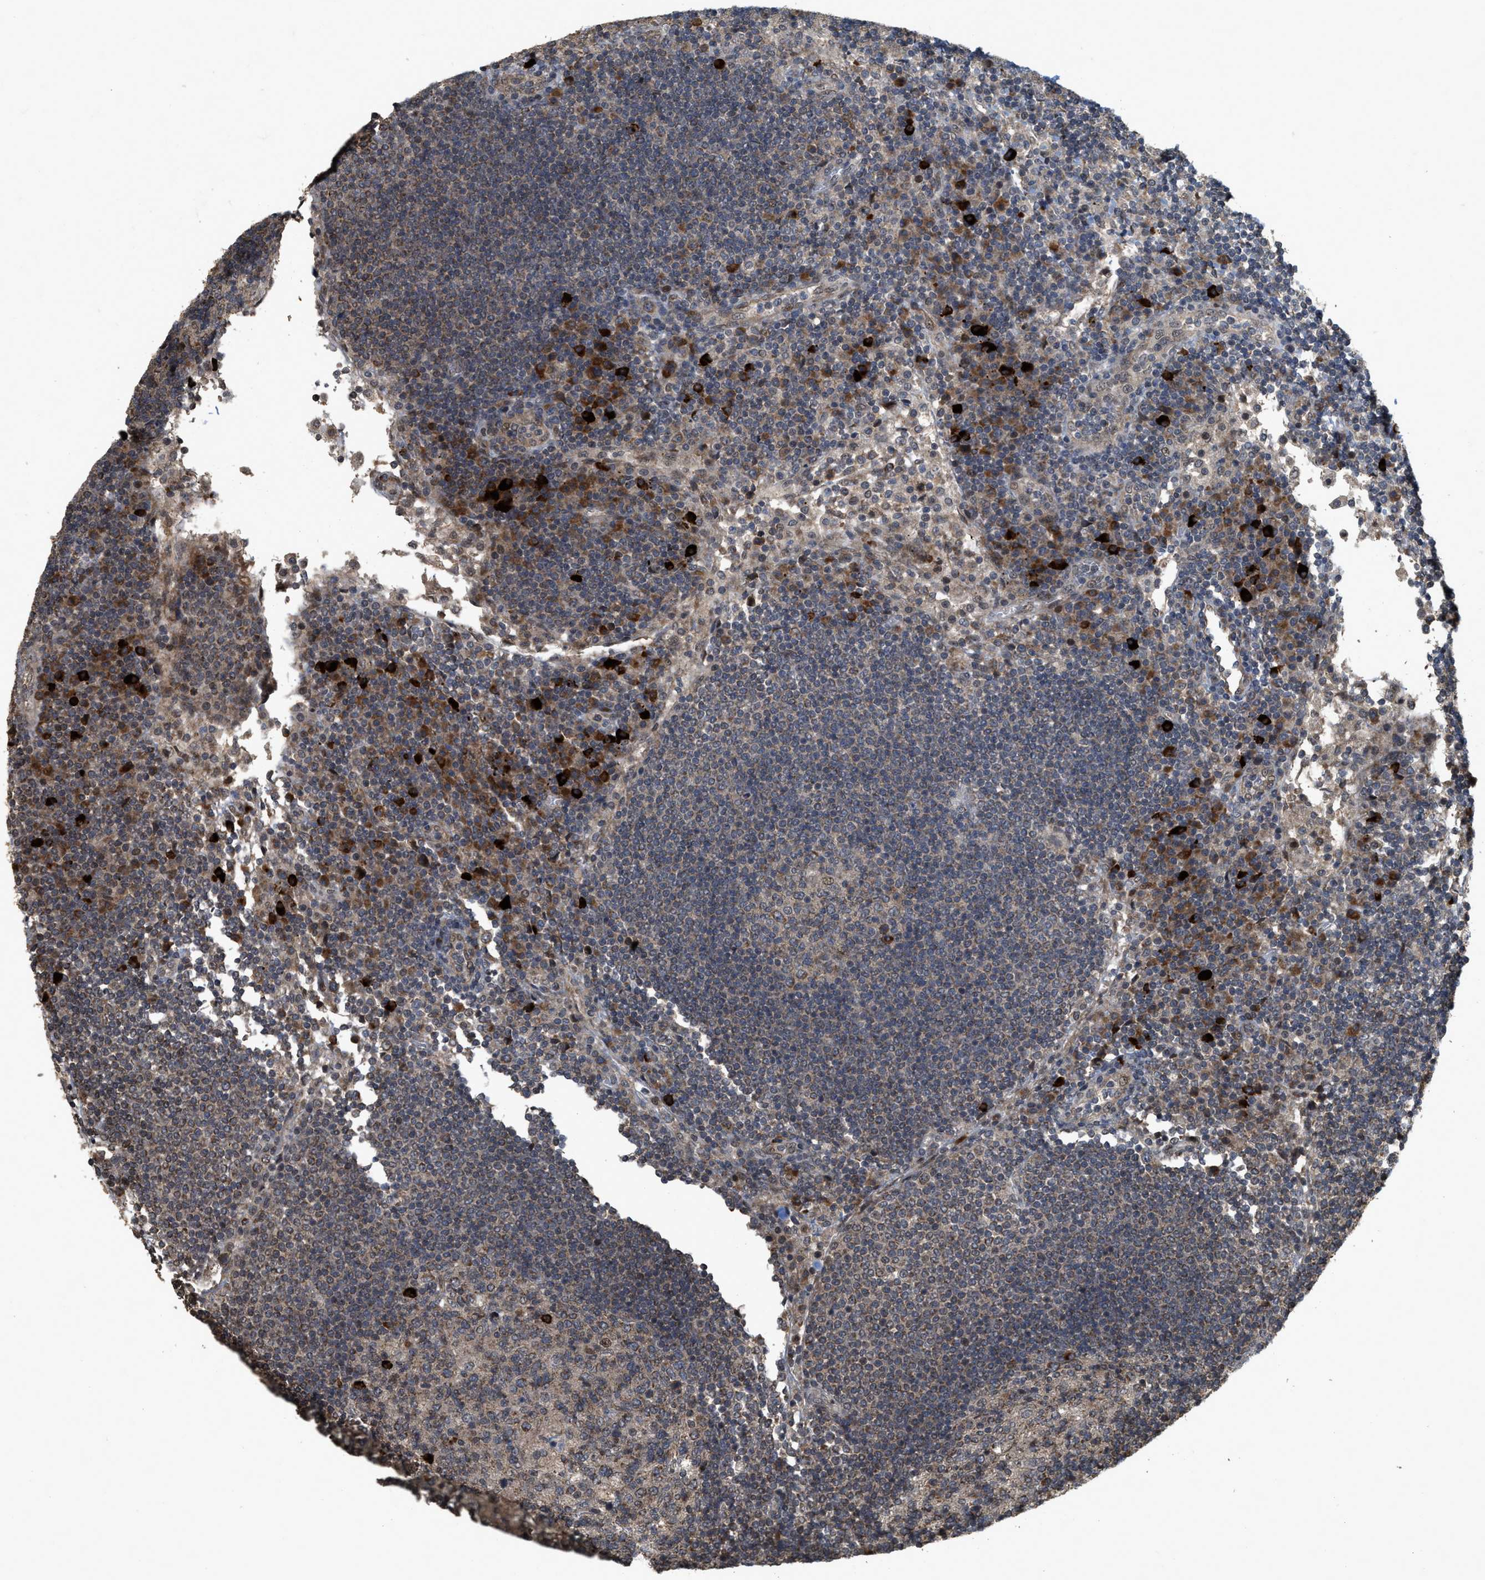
{"staining": {"intensity": "moderate", "quantity": "25%-75%", "location": "cytoplasmic/membranous"}, "tissue": "lymph node", "cell_type": "Germinal center cells", "image_type": "normal", "snomed": [{"axis": "morphology", "description": "Normal tissue, NOS"}, {"axis": "topography", "description": "Lymph node"}], "caption": "Immunohistochemical staining of unremarkable lymph node displays medium levels of moderate cytoplasmic/membranous staining in approximately 25%-75% of germinal center cells. (Brightfield microscopy of DAB IHC at high magnification).", "gene": "ELP2", "patient": {"sex": "female", "age": 53}}